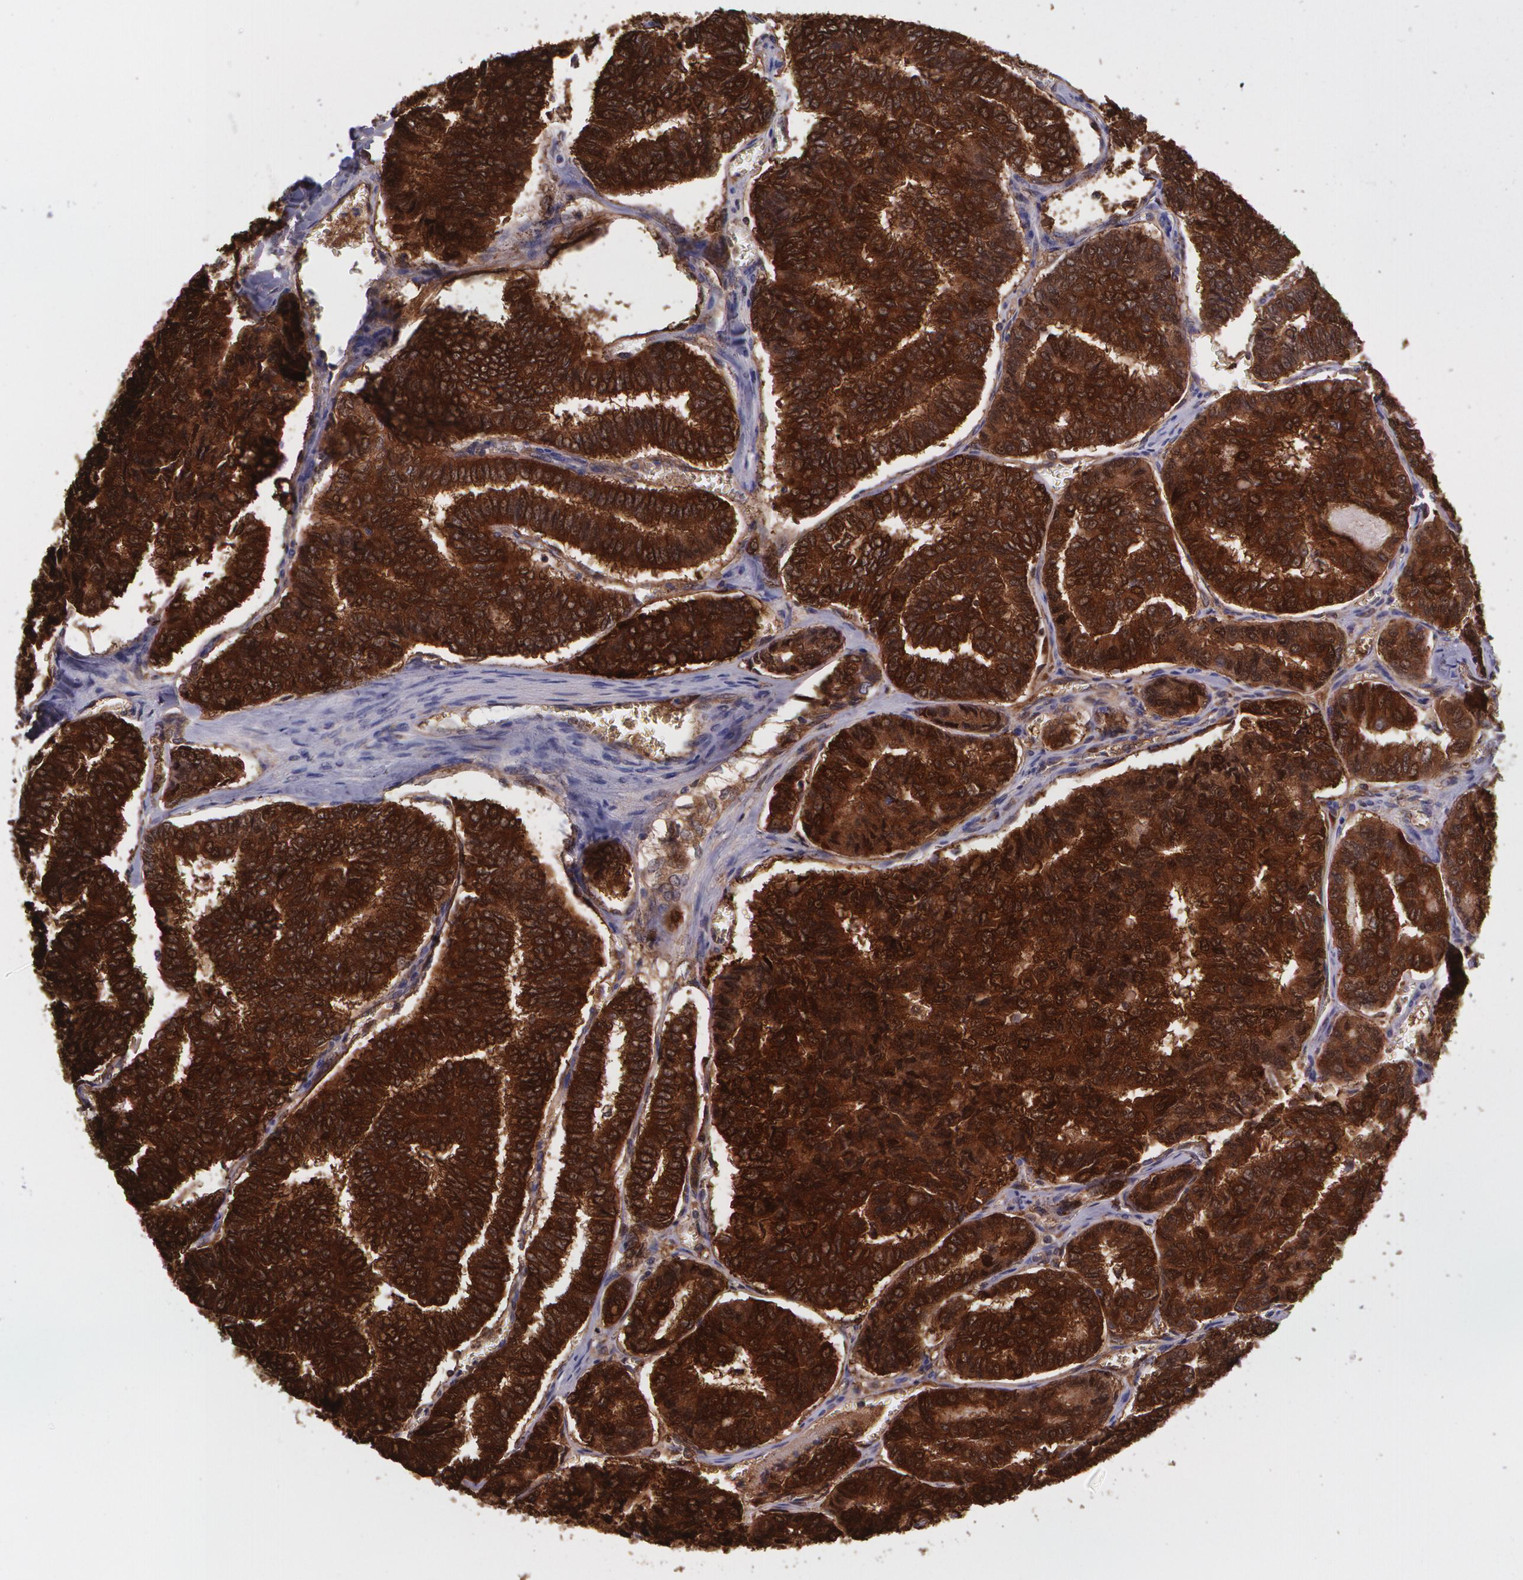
{"staining": {"intensity": "strong", "quantity": ">75%", "location": "cytoplasmic/membranous,nuclear"}, "tissue": "thyroid cancer", "cell_type": "Tumor cells", "image_type": "cancer", "snomed": [{"axis": "morphology", "description": "Papillary adenocarcinoma, NOS"}, {"axis": "topography", "description": "Thyroid gland"}], "caption": "Immunohistochemical staining of papillary adenocarcinoma (thyroid) reveals strong cytoplasmic/membranous and nuclear protein staining in about >75% of tumor cells.", "gene": "HSPH1", "patient": {"sex": "female", "age": 35}}